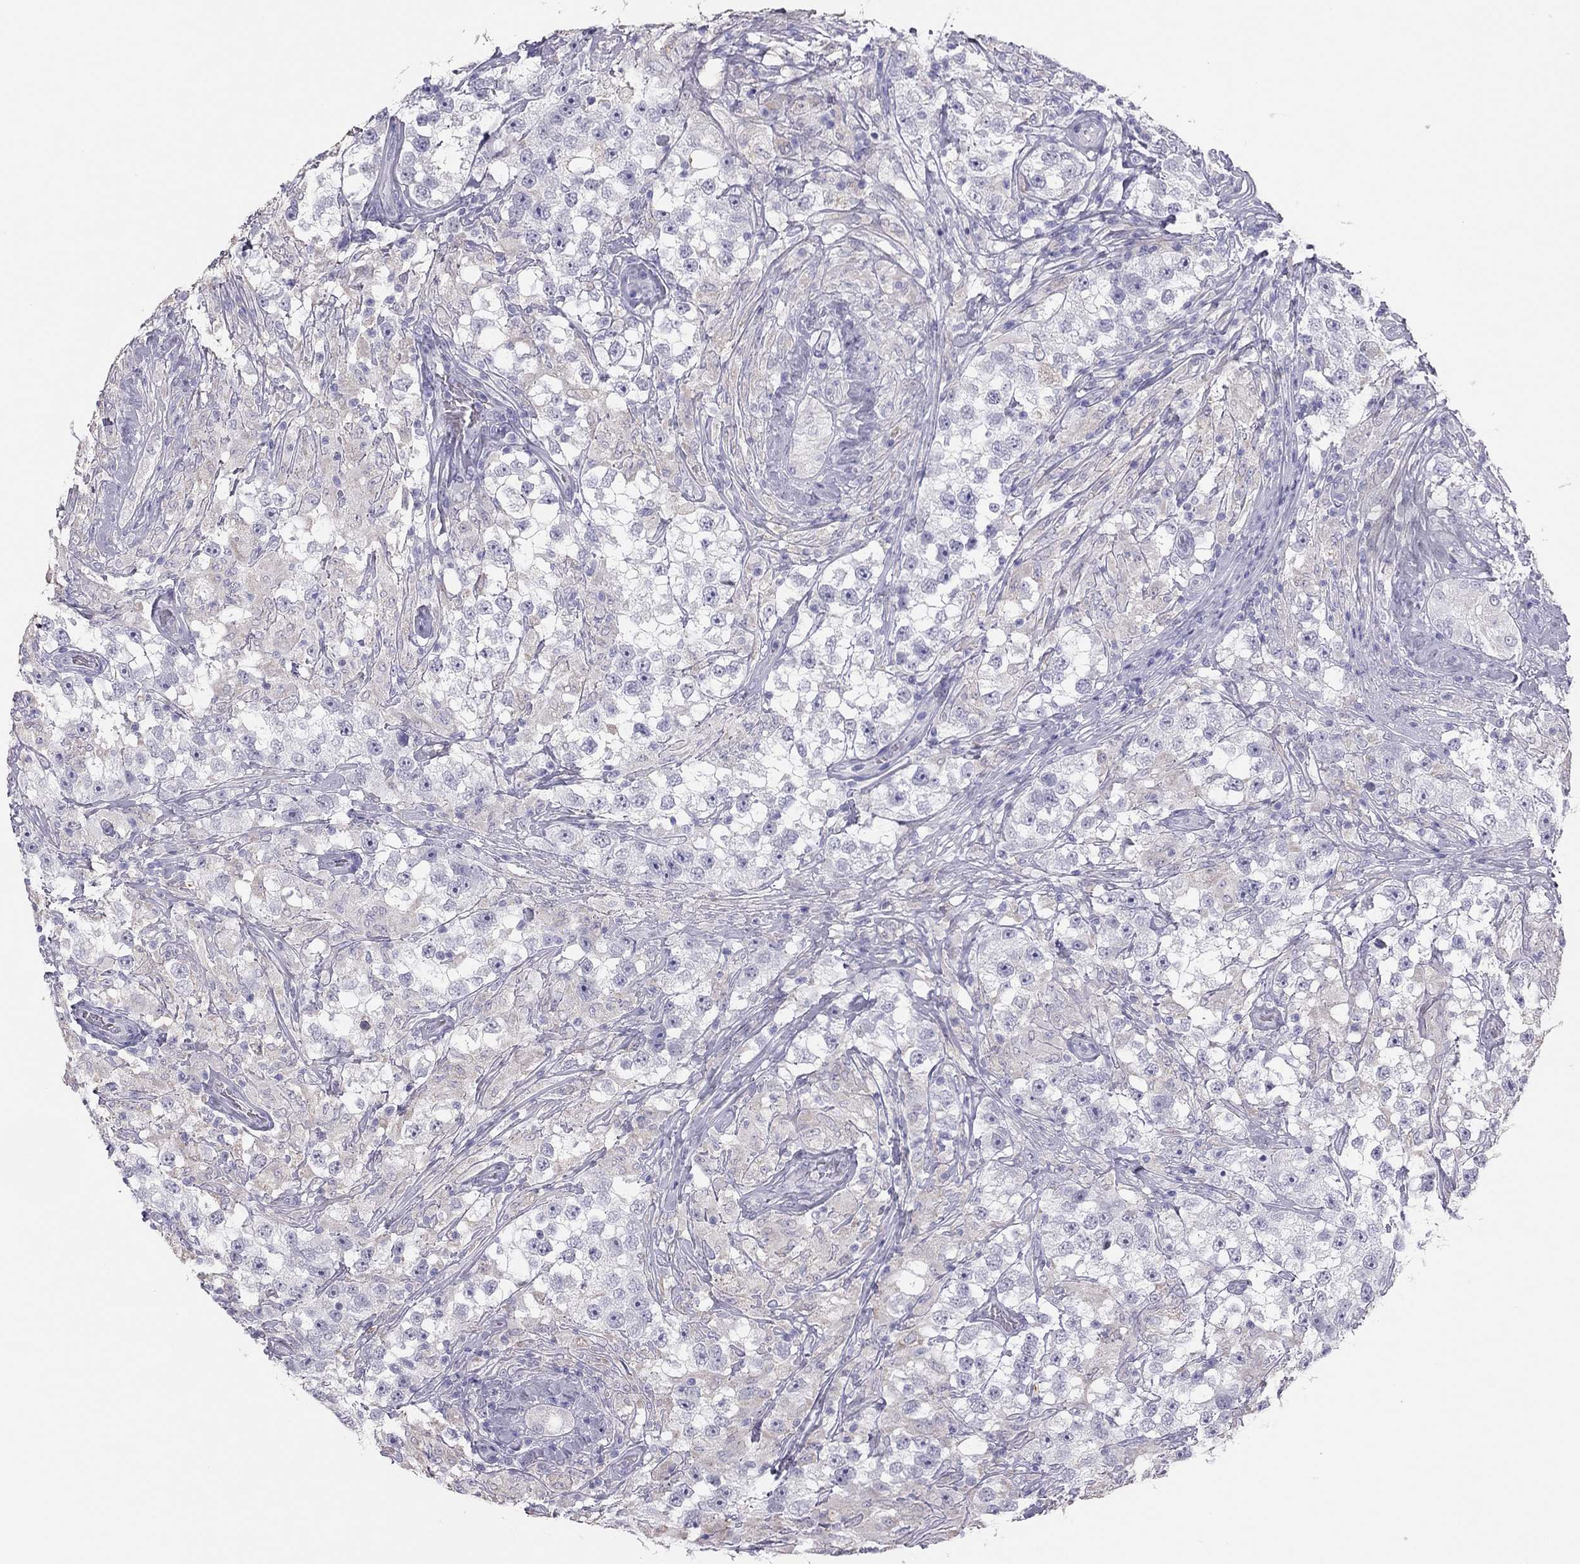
{"staining": {"intensity": "negative", "quantity": "none", "location": "none"}, "tissue": "testis cancer", "cell_type": "Tumor cells", "image_type": "cancer", "snomed": [{"axis": "morphology", "description": "Seminoma, NOS"}, {"axis": "topography", "description": "Testis"}], "caption": "The micrograph reveals no staining of tumor cells in seminoma (testis).", "gene": "SPATA12", "patient": {"sex": "male", "age": 46}}